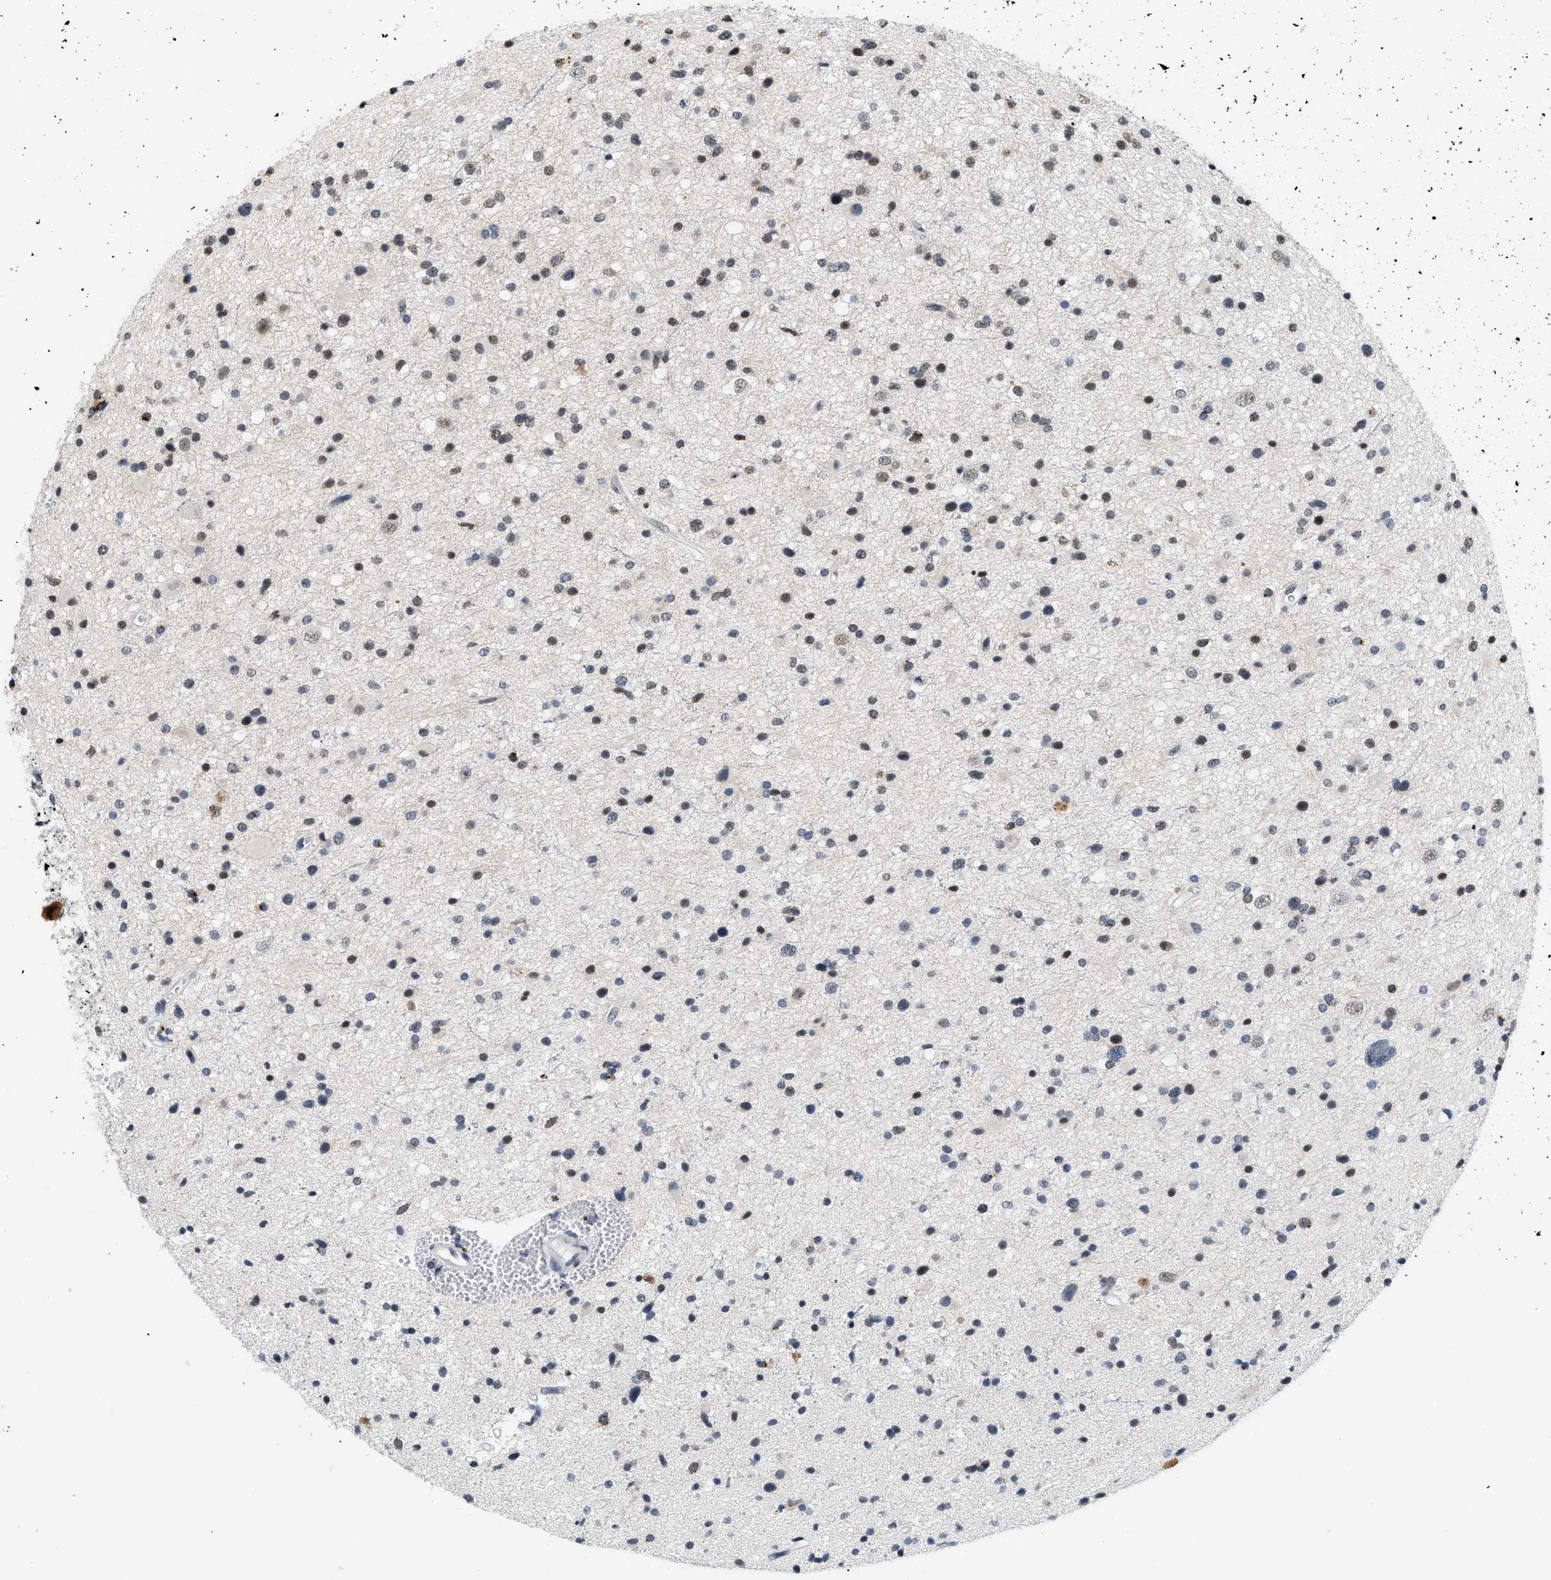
{"staining": {"intensity": "weak", "quantity": "<25%", "location": "nuclear"}, "tissue": "glioma", "cell_type": "Tumor cells", "image_type": "cancer", "snomed": [{"axis": "morphology", "description": "Glioma, malignant, High grade"}, {"axis": "topography", "description": "Brain"}], "caption": "IHC of human glioma reveals no staining in tumor cells. Nuclei are stained in blue.", "gene": "RAF1", "patient": {"sex": "male", "age": 33}}